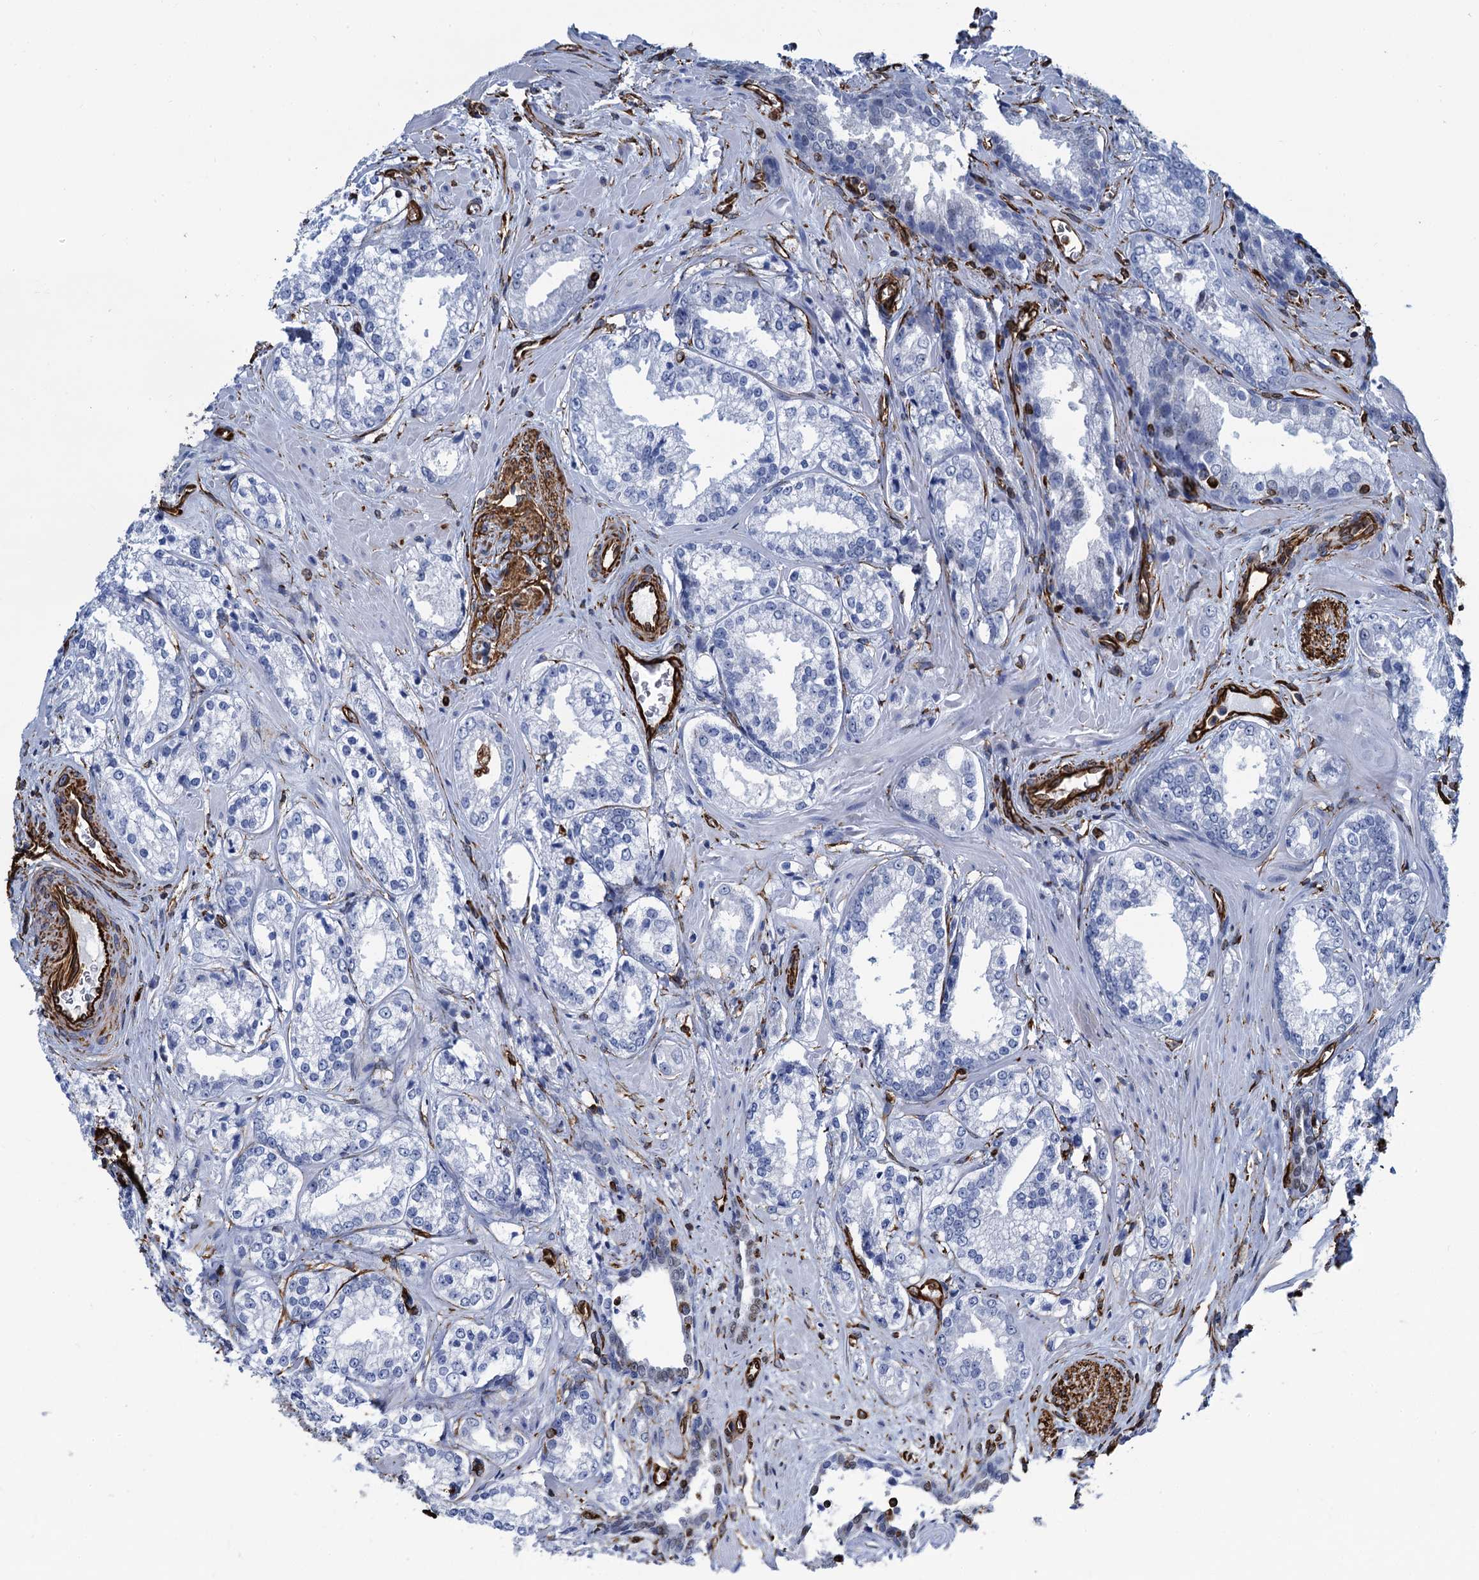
{"staining": {"intensity": "negative", "quantity": "none", "location": "none"}, "tissue": "prostate cancer", "cell_type": "Tumor cells", "image_type": "cancer", "snomed": [{"axis": "morphology", "description": "Adenocarcinoma, Low grade"}, {"axis": "topography", "description": "Prostate"}], "caption": "Immunohistochemistry photomicrograph of low-grade adenocarcinoma (prostate) stained for a protein (brown), which shows no positivity in tumor cells.", "gene": "PGM2", "patient": {"sex": "male", "age": 47}}